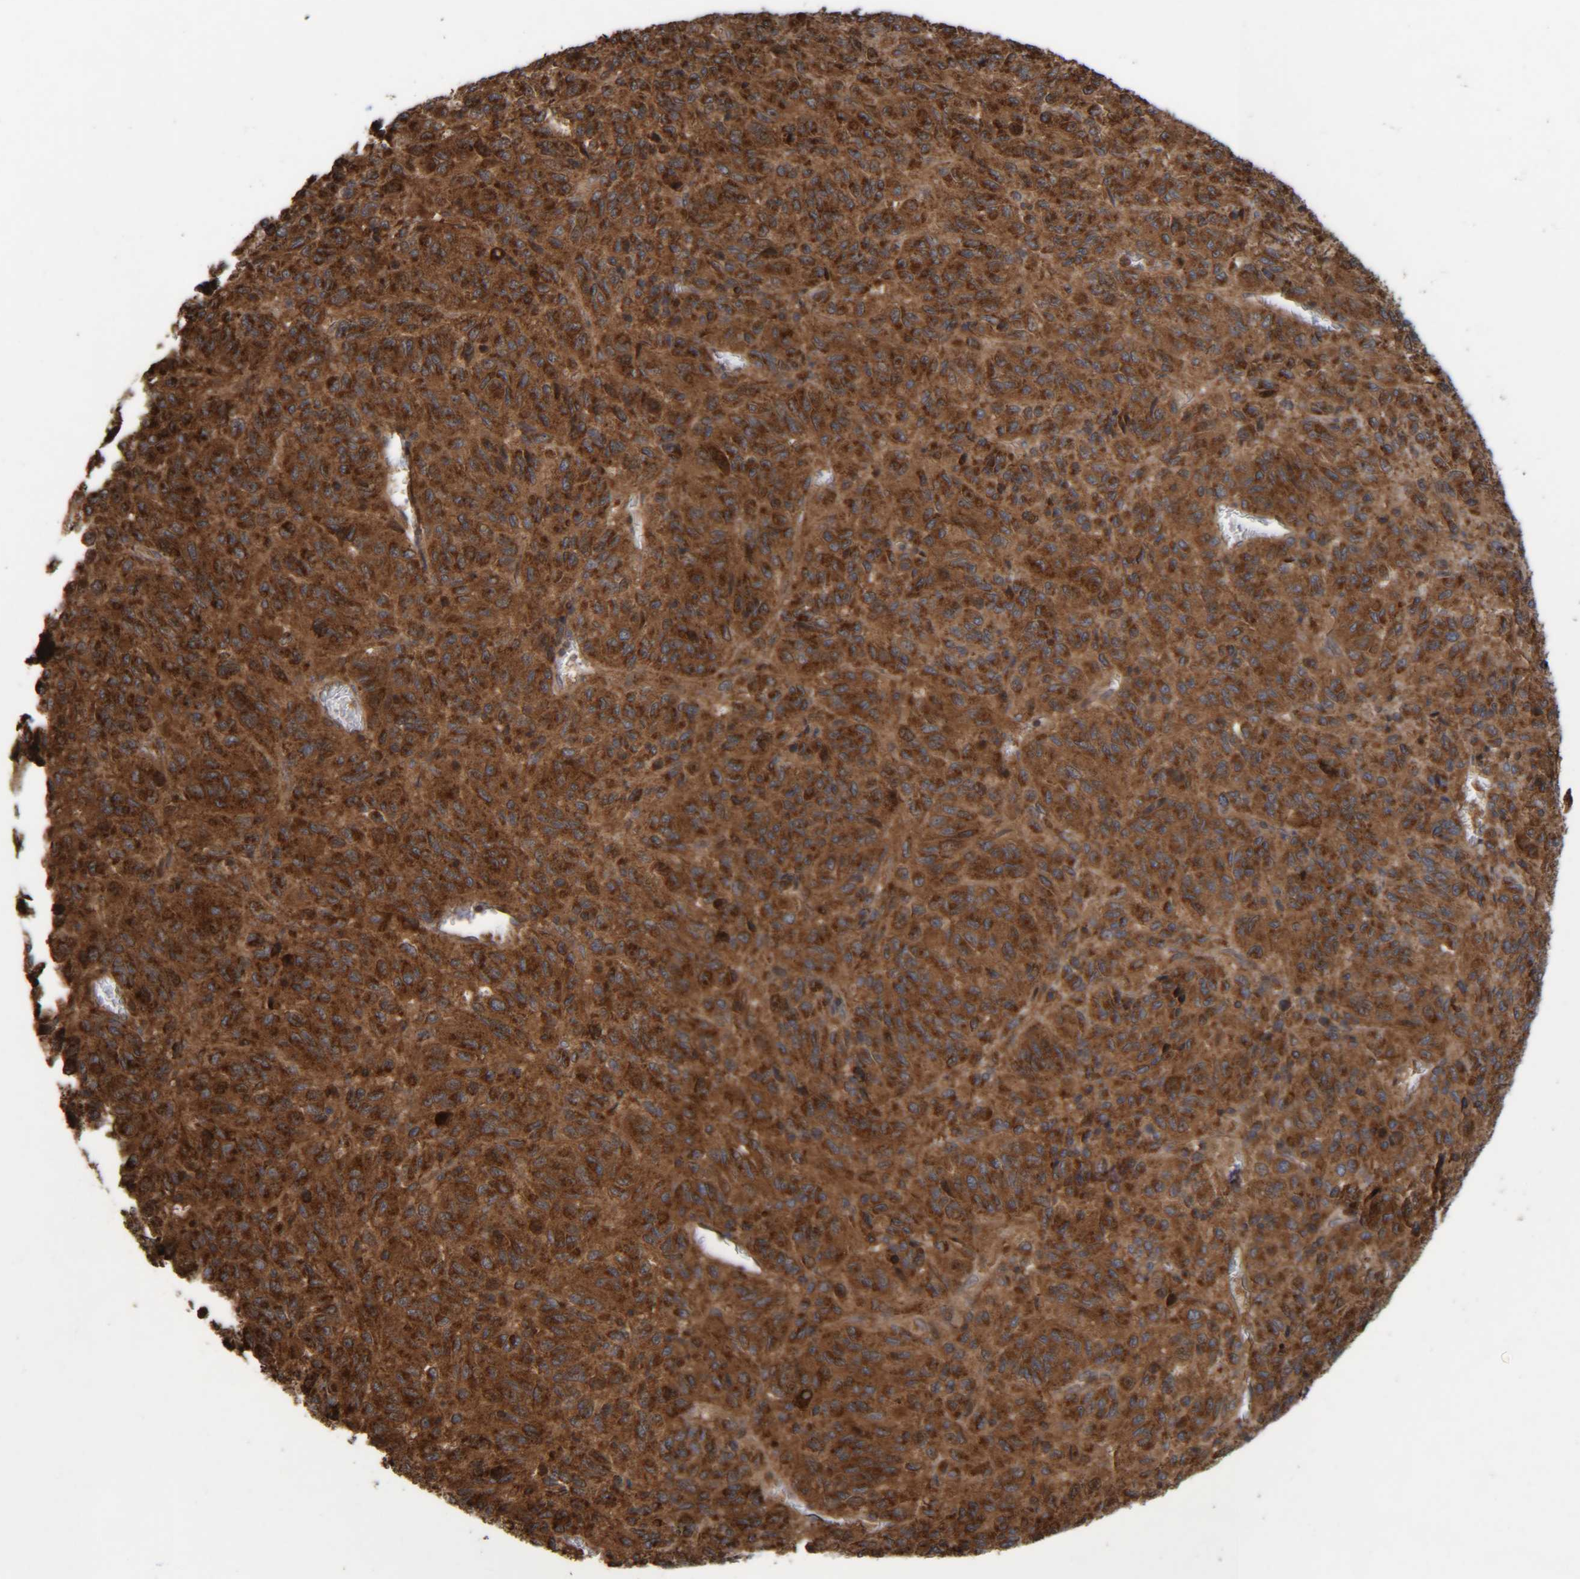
{"staining": {"intensity": "strong", "quantity": ">75%", "location": "cytoplasmic/membranous"}, "tissue": "melanoma", "cell_type": "Tumor cells", "image_type": "cancer", "snomed": [{"axis": "morphology", "description": "Malignant melanoma, Metastatic site"}, {"axis": "topography", "description": "Lung"}], "caption": "An image of human malignant melanoma (metastatic site) stained for a protein demonstrates strong cytoplasmic/membranous brown staining in tumor cells.", "gene": "CCDC57", "patient": {"sex": "male", "age": 64}}